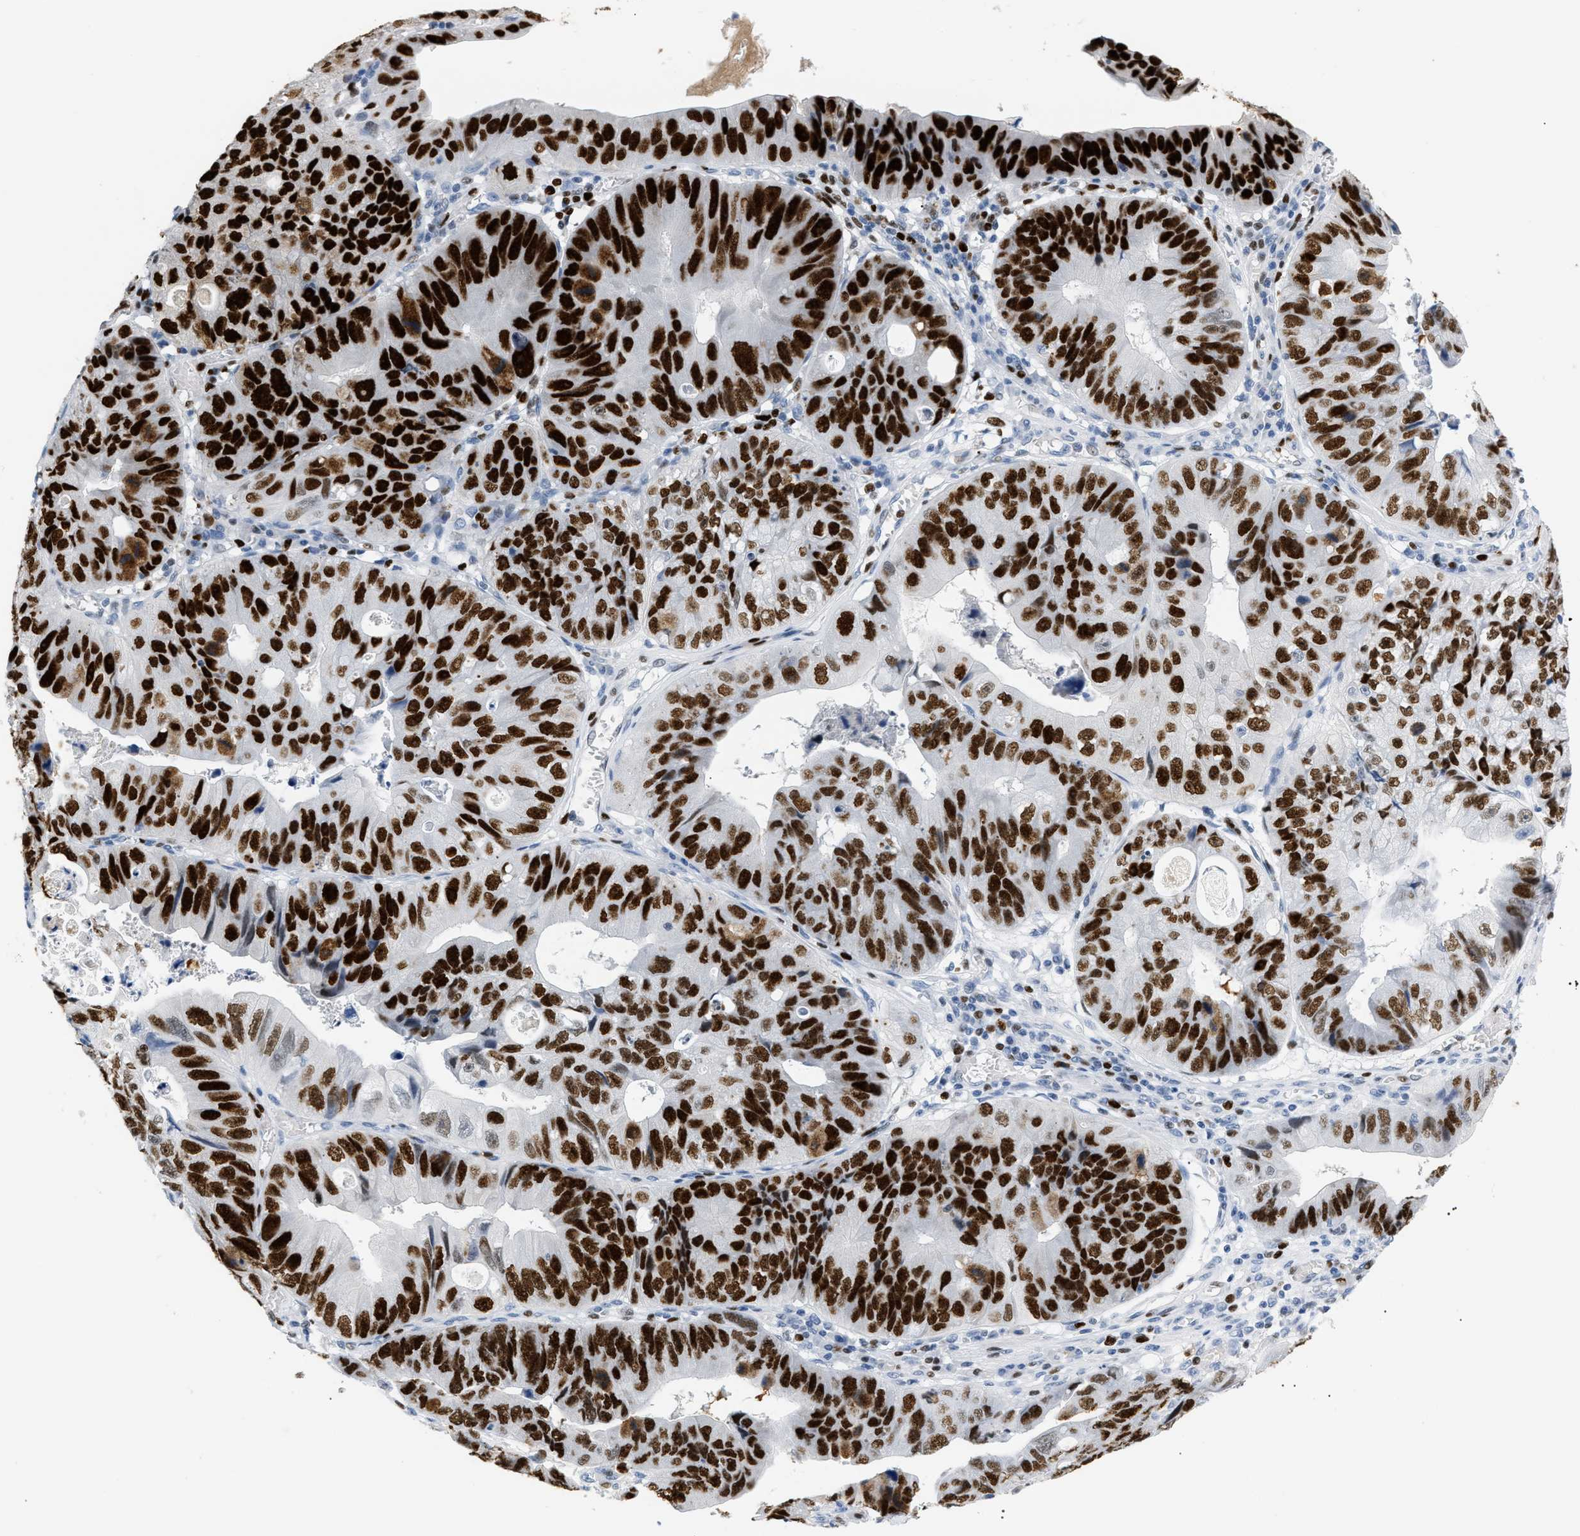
{"staining": {"intensity": "strong", "quantity": ">75%", "location": "nuclear"}, "tissue": "stomach cancer", "cell_type": "Tumor cells", "image_type": "cancer", "snomed": [{"axis": "morphology", "description": "Adenocarcinoma, NOS"}, {"axis": "topography", "description": "Stomach"}], "caption": "A high-resolution histopathology image shows immunohistochemistry staining of stomach cancer (adenocarcinoma), which shows strong nuclear staining in about >75% of tumor cells.", "gene": "MCM7", "patient": {"sex": "male", "age": 59}}